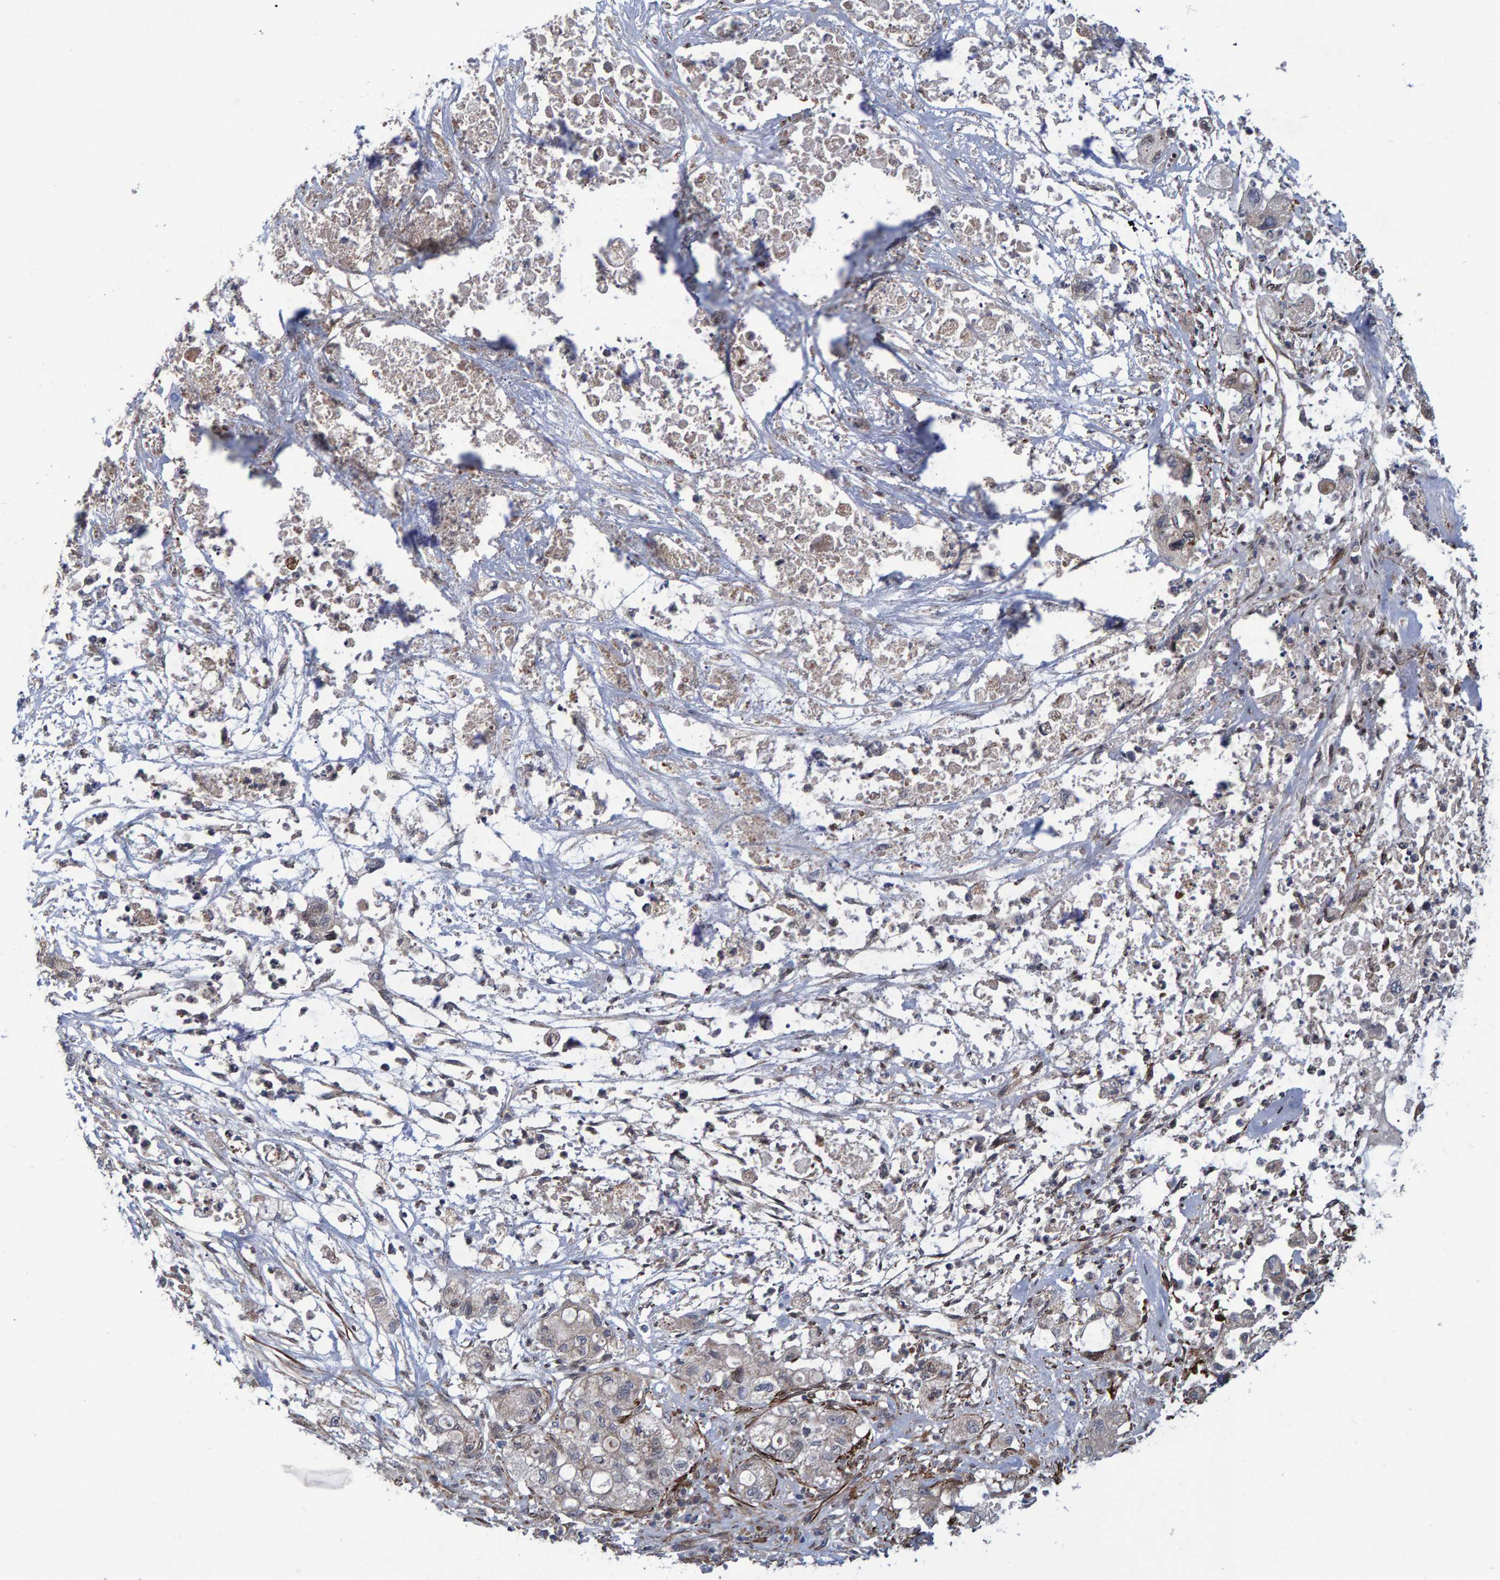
{"staining": {"intensity": "weak", "quantity": "<25%", "location": "cytoplasmic/membranous"}, "tissue": "pancreatic cancer", "cell_type": "Tumor cells", "image_type": "cancer", "snomed": [{"axis": "morphology", "description": "Adenocarcinoma, NOS"}, {"axis": "topography", "description": "Pancreas"}], "caption": "Tumor cells show no significant expression in pancreatic adenocarcinoma. (DAB (3,3'-diaminobenzidine) immunohistochemistry (IHC) visualized using brightfield microscopy, high magnification).", "gene": "ATP6V1H", "patient": {"sex": "female", "age": 78}}